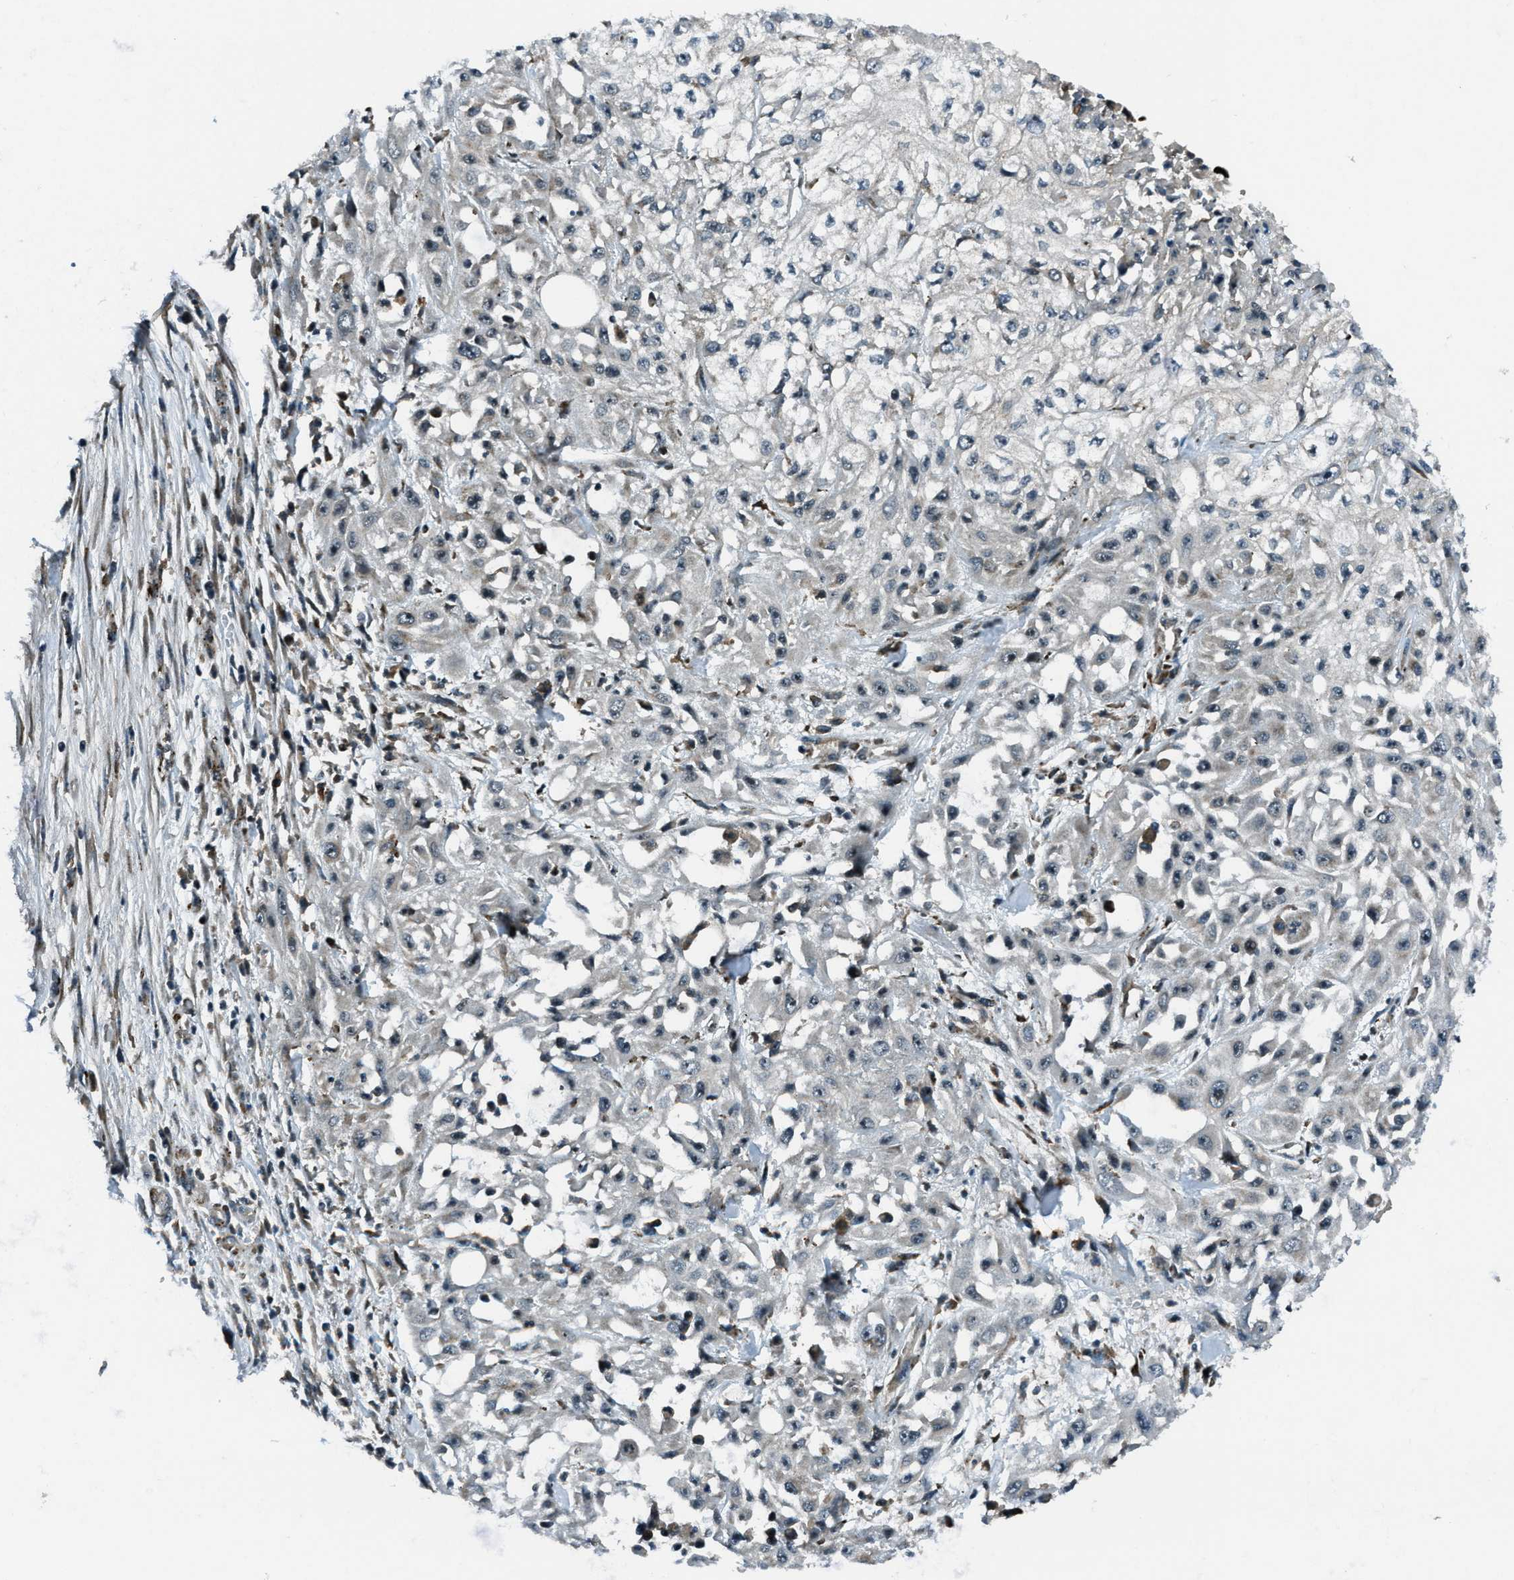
{"staining": {"intensity": "negative", "quantity": "none", "location": "none"}, "tissue": "skin cancer", "cell_type": "Tumor cells", "image_type": "cancer", "snomed": [{"axis": "morphology", "description": "Squamous cell carcinoma, NOS"}, {"axis": "morphology", "description": "Squamous cell carcinoma, metastatic, NOS"}, {"axis": "topography", "description": "Skin"}, {"axis": "topography", "description": "Lymph node"}], "caption": "Image shows no significant protein expression in tumor cells of skin cancer (squamous cell carcinoma).", "gene": "ACTL9", "patient": {"sex": "male", "age": 75}}